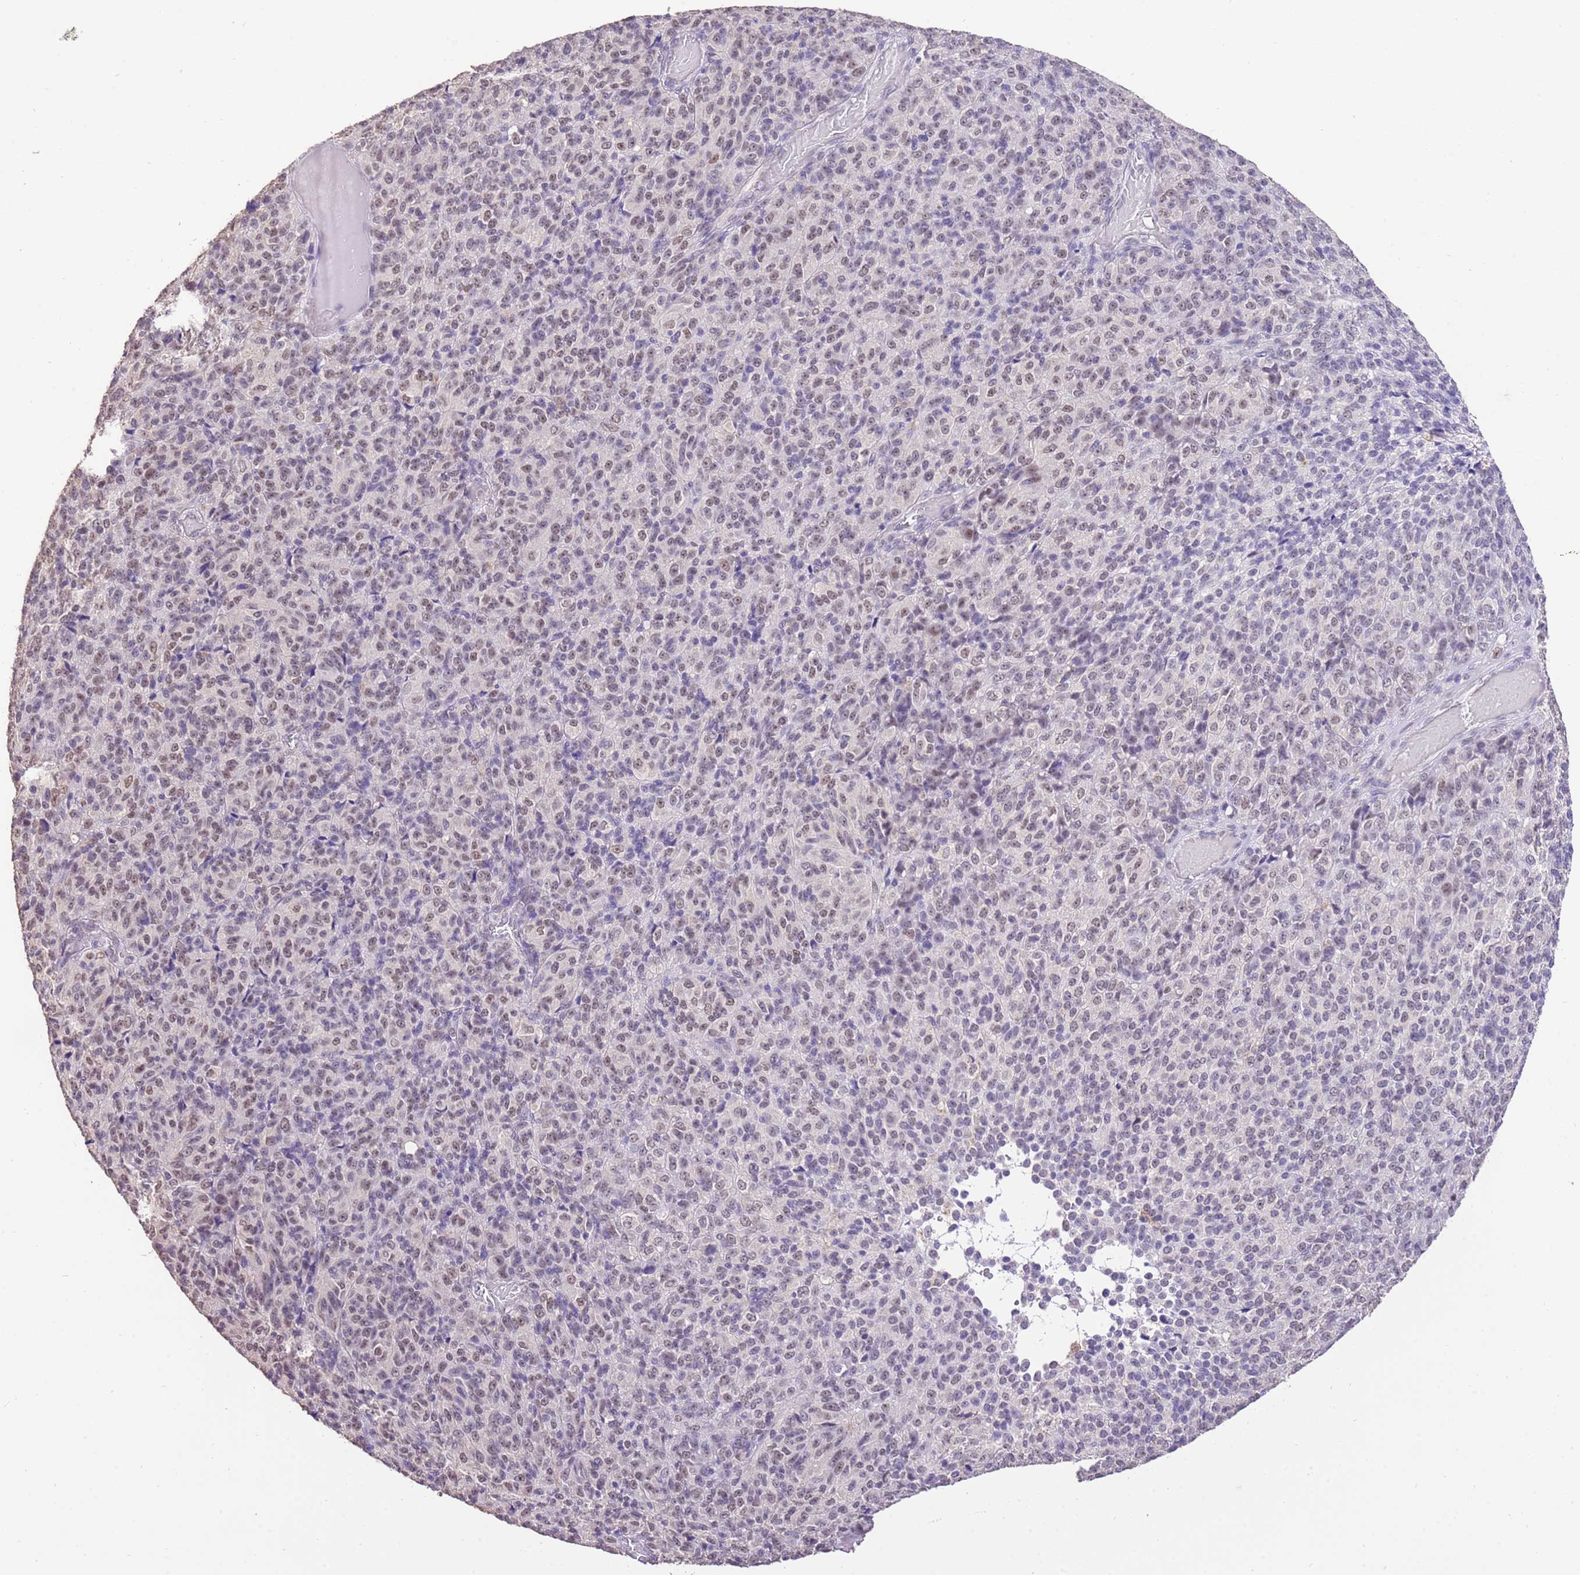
{"staining": {"intensity": "moderate", "quantity": ">75%", "location": "nuclear"}, "tissue": "melanoma", "cell_type": "Tumor cells", "image_type": "cancer", "snomed": [{"axis": "morphology", "description": "Malignant melanoma, Metastatic site"}, {"axis": "topography", "description": "Brain"}], "caption": "Tumor cells demonstrate moderate nuclear positivity in about >75% of cells in malignant melanoma (metastatic site). (Brightfield microscopy of DAB IHC at high magnification).", "gene": "IZUMO4", "patient": {"sex": "female", "age": 56}}